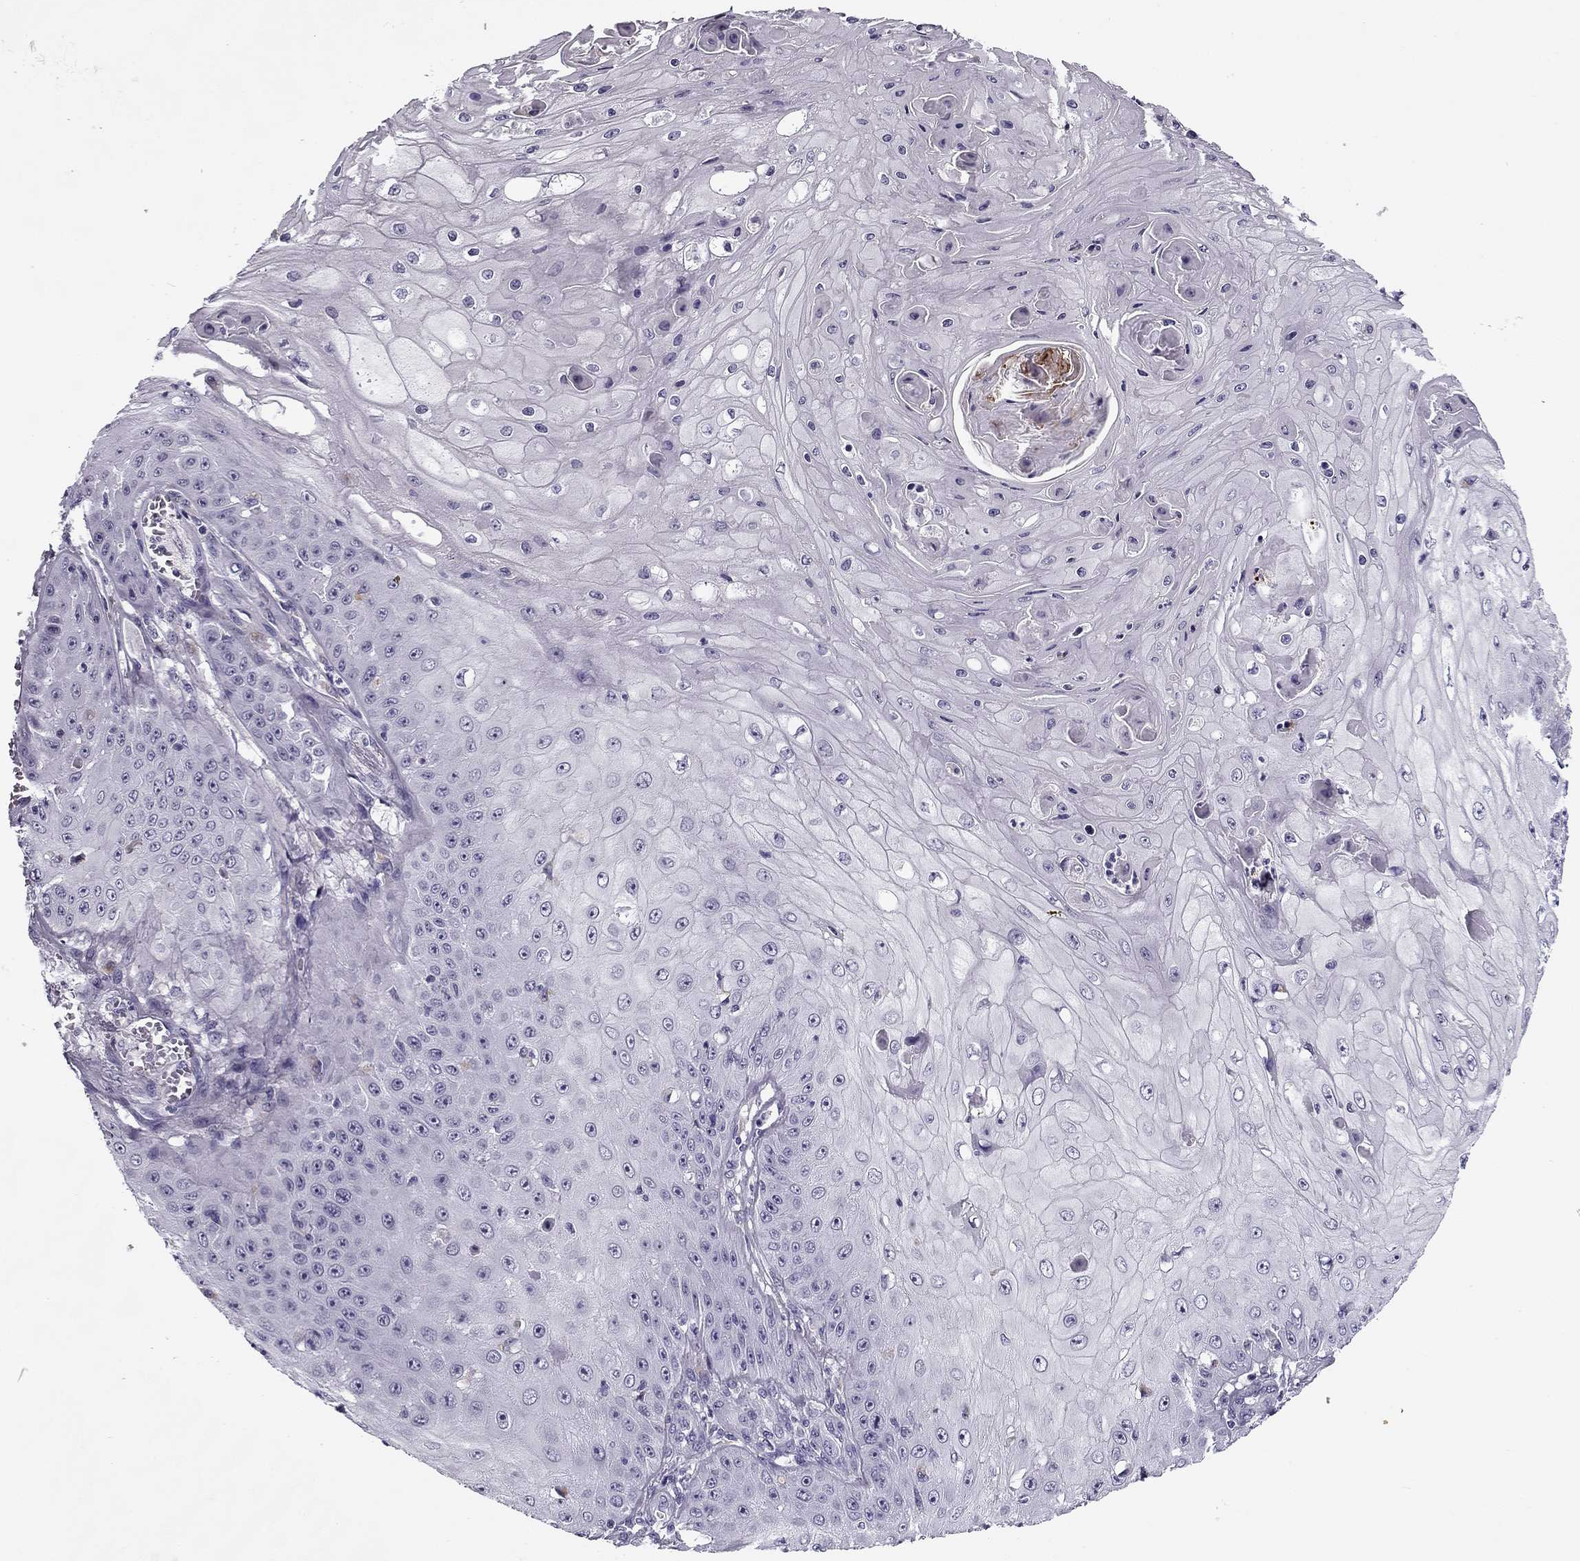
{"staining": {"intensity": "negative", "quantity": "none", "location": "none"}, "tissue": "skin cancer", "cell_type": "Tumor cells", "image_type": "cancer", "snomed": [{"axis": "morphology", "description": "Squamous cell carcinoma, NOS"}, {"axis": "topography", "description": "Skin"}], "caption": "Tumor cells are negative for protein expression in human skin cancer. (IHC, brightfield microscopy, high magnification).", "gene": "MC5R", "patient": {"sex": "male", "age": 70}}